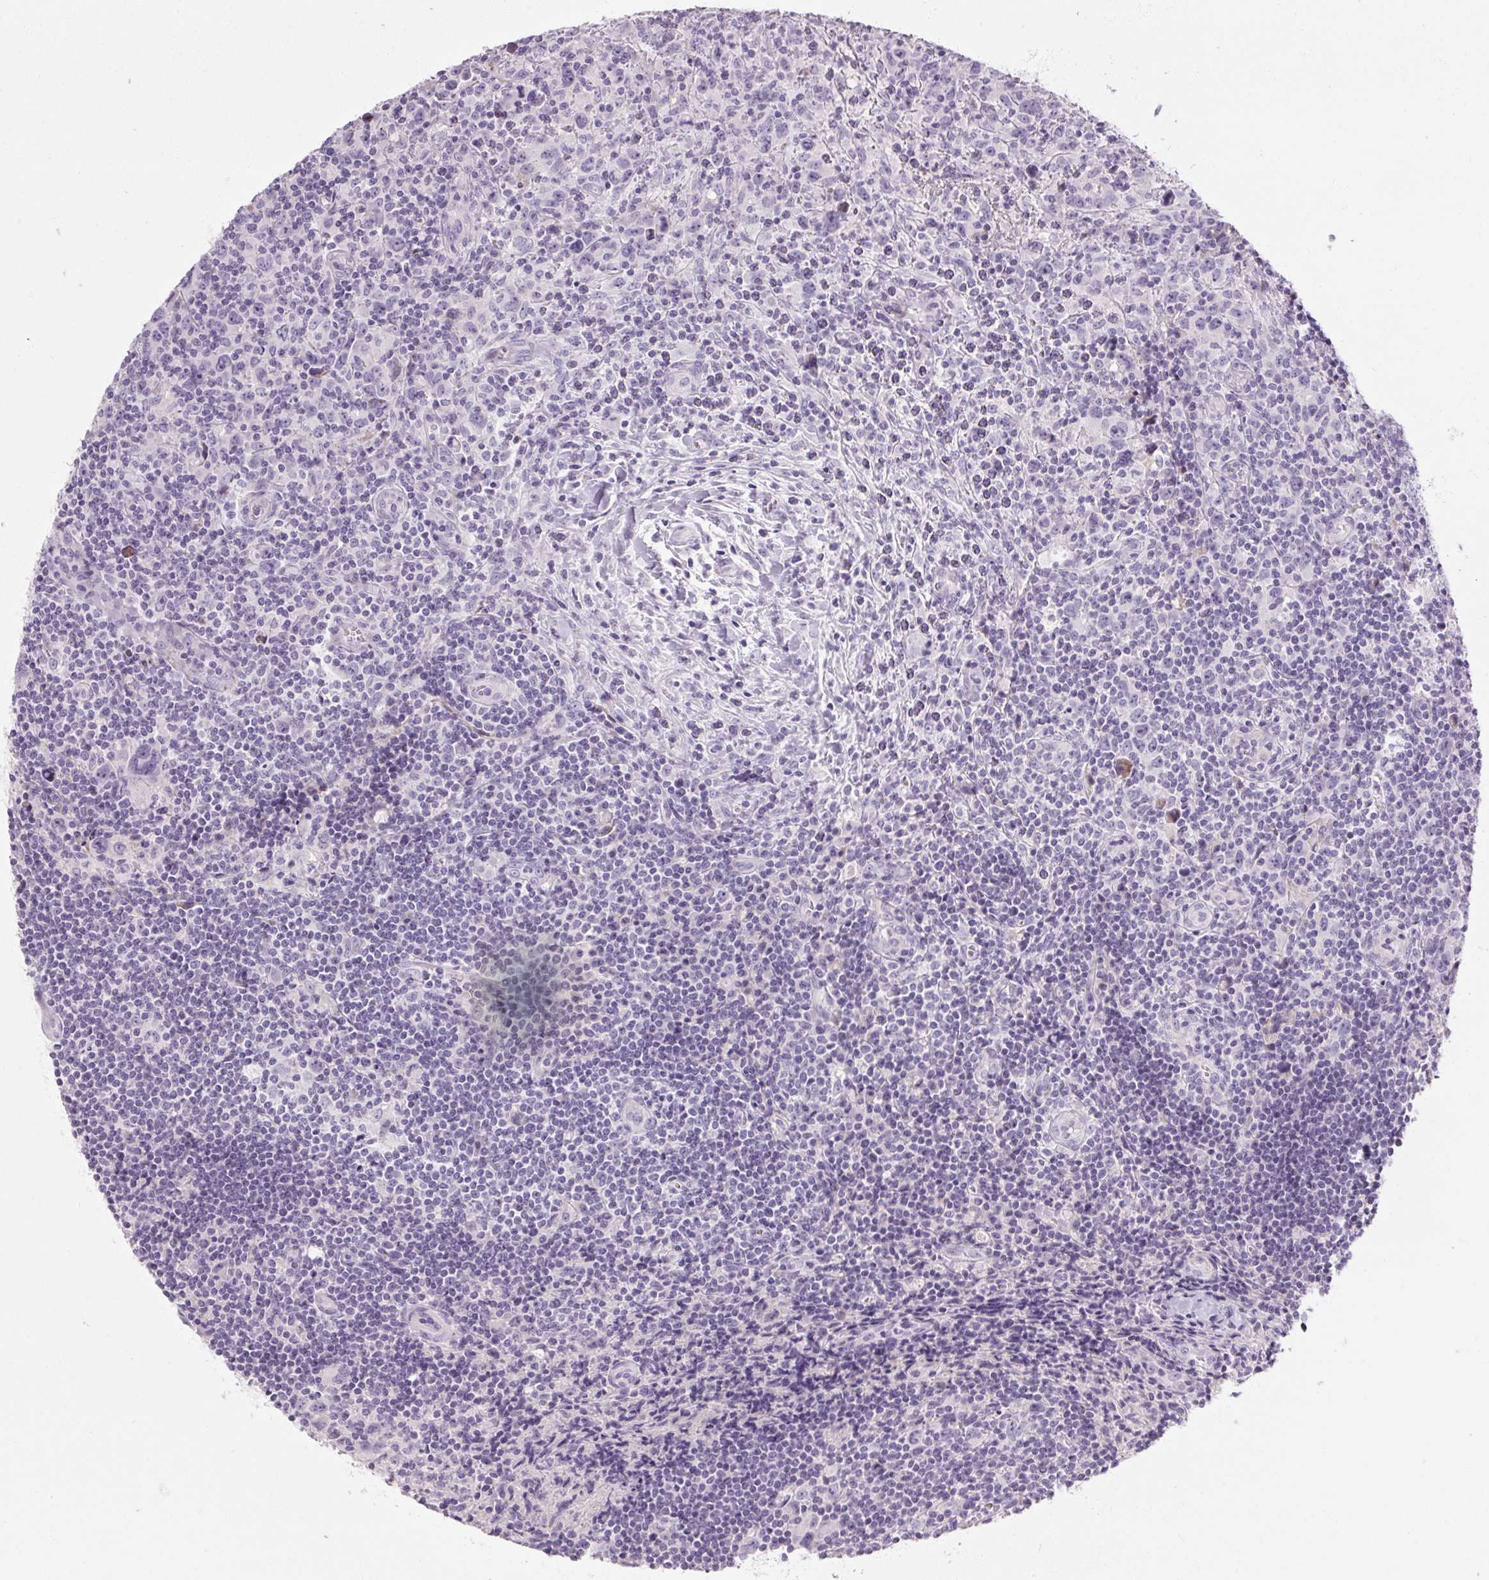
{"staining": {"intensity": "negative", "quantity": "none", "location": "none"}, "tissue": "lymphoma", "cell_type": "Tumor cells", "image_type": "cancer", "snomed": [{"axis": "morphology", "description": "Hodgkin's disease, NOS"}, {"axis": "topography", "description": "Lymph node"}], "caption": "Immunohistochemistry (IHC) histopathology image of human lymphoma stained for a protein (brown), which shows no expression in tumor cells.", "gene": "NFE2L3", "patient": {"sex": "female", "age": 18}}